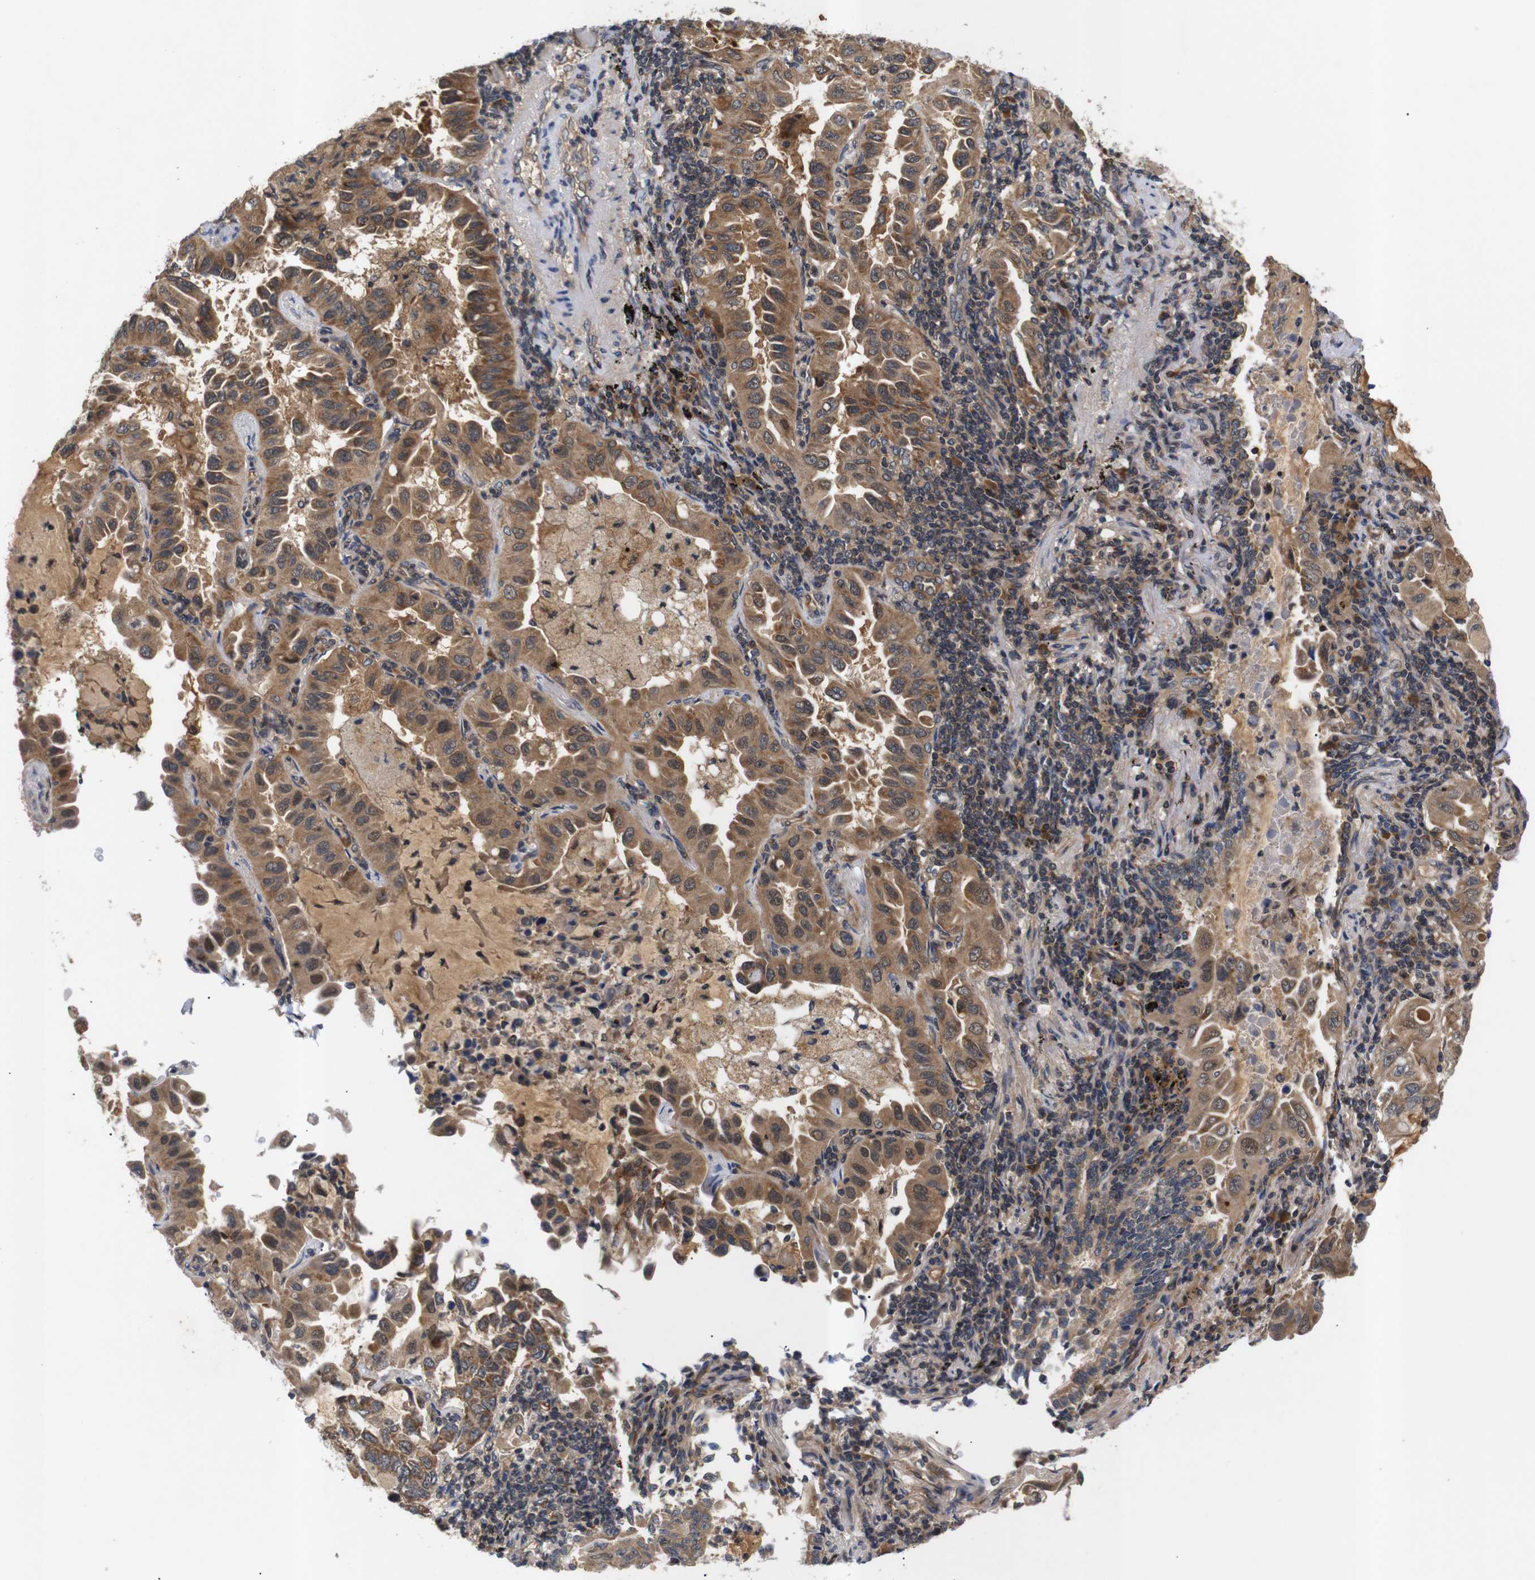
{"staining": {"intensity": "moderate", "quantity": ">75%", "location": "cytoplasmic/membranous"}, "tissue": "lung cancer", "cell_type": "Tumor cells", "image_type": "cancer", "snomed": [{"axis": "morphology", "description": "Adenocarcinoma, NOS"}, {"axis": "topography", "description": "Lung"}], "caption": "Immunohistochemical staining of human adenocarcinoma (lung) displays moderate cytoplasmic/membranous protein positivity in approximately >75% of tumor cells. The staining is performed using DAB brown chromogen to label protein expression. The nuclei are counter-stained blue using hematoxylin.", "gene": "RIPK1", "patient": {"sex": "male", "age": 64}}